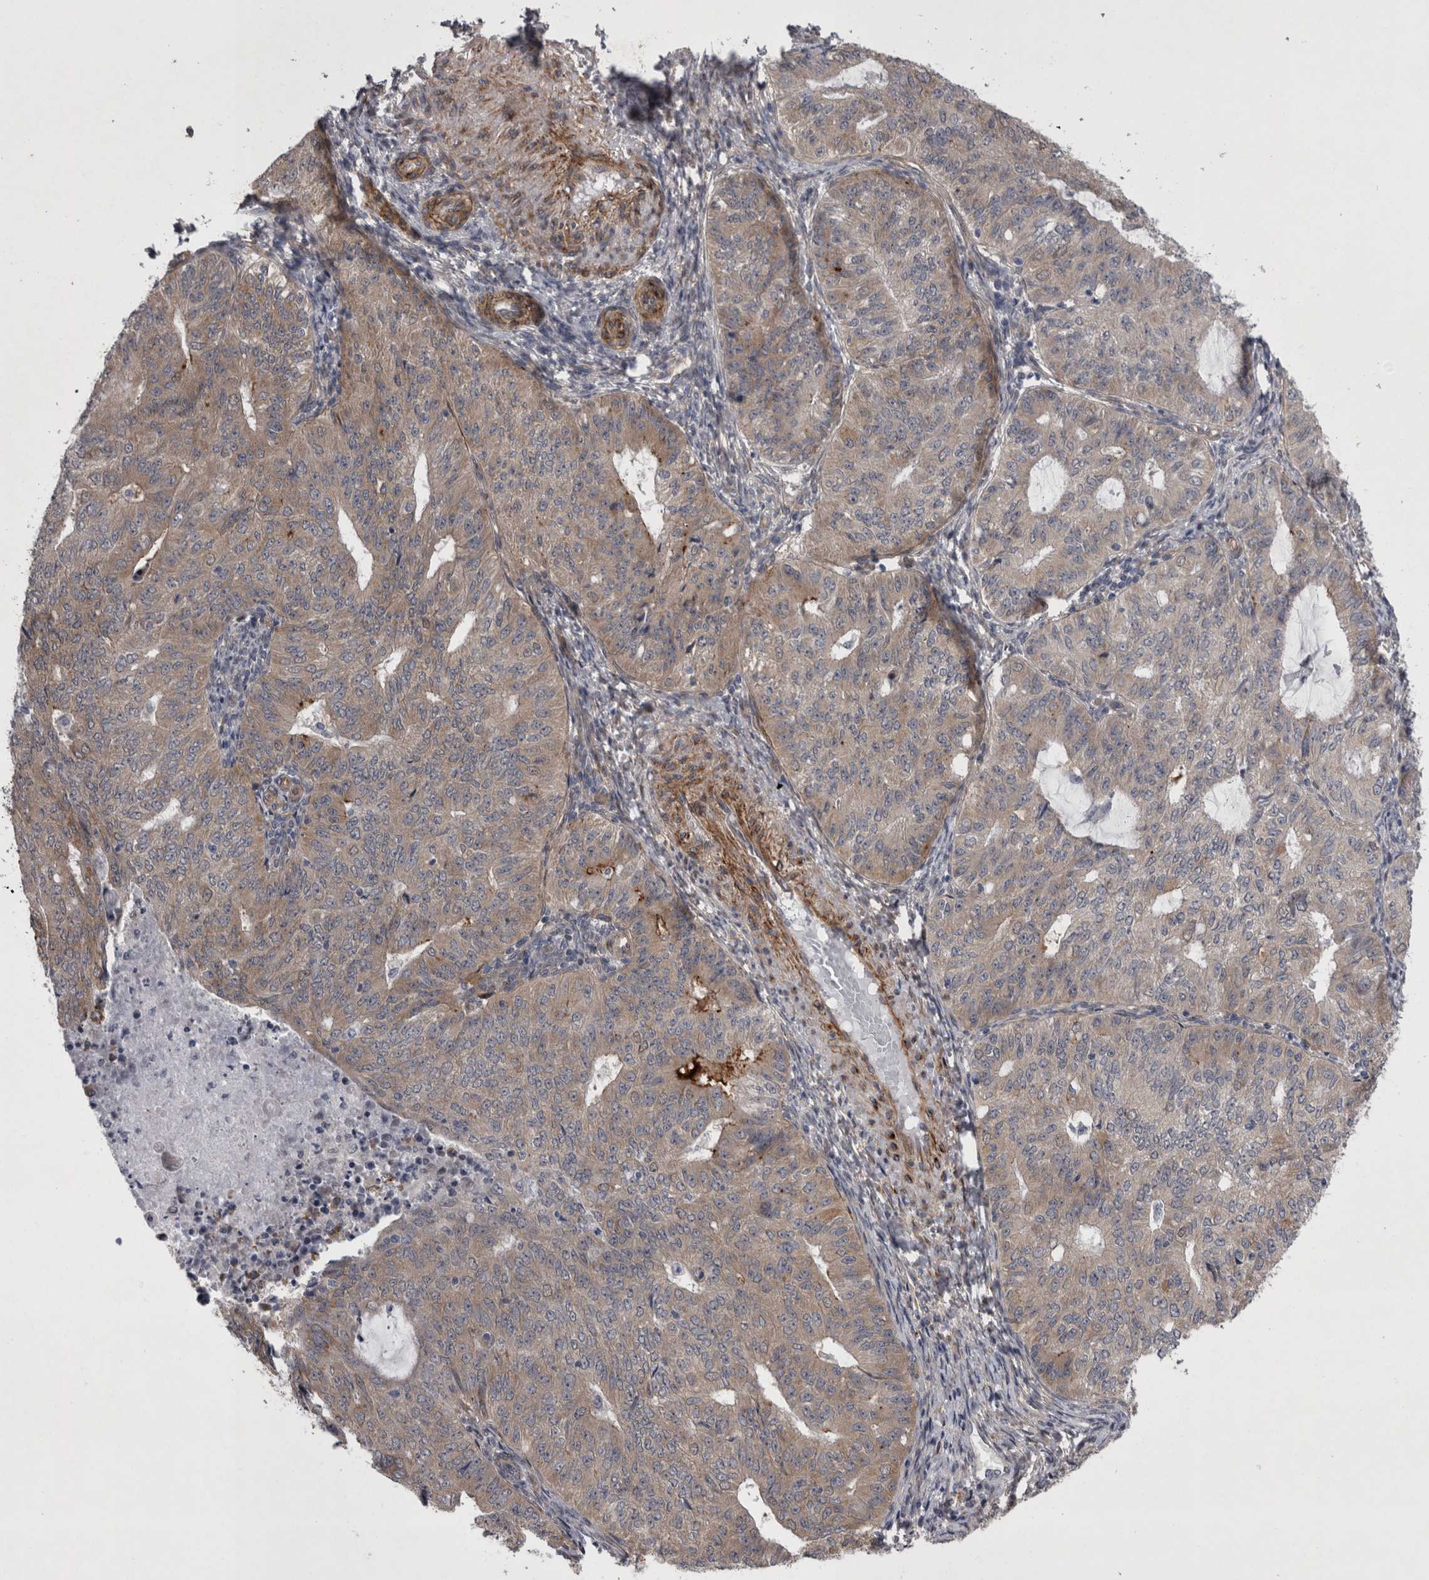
{"staining": {"intensity": "weak", "quantity": "<25%", "location": "cytoplasmic/membranous"}, "tissue": "endometrial cancer", "cell_type": "Tumor cells", "image_type": "cancer", "snomed": [{"axis": "morphology", "description": "Adenocarcinoma, NOS"}, {"axis": "topography", "description": "Endometrium"}], "caption": "This micrograph is of endometrial adenocarcinoma stained with IHC to label a protein in brown with the nuclei are counter-stained blue. There is no positivity in tumor cells.", "gene": "DDX6", "patient": {"sex": "female", "age": 32}}